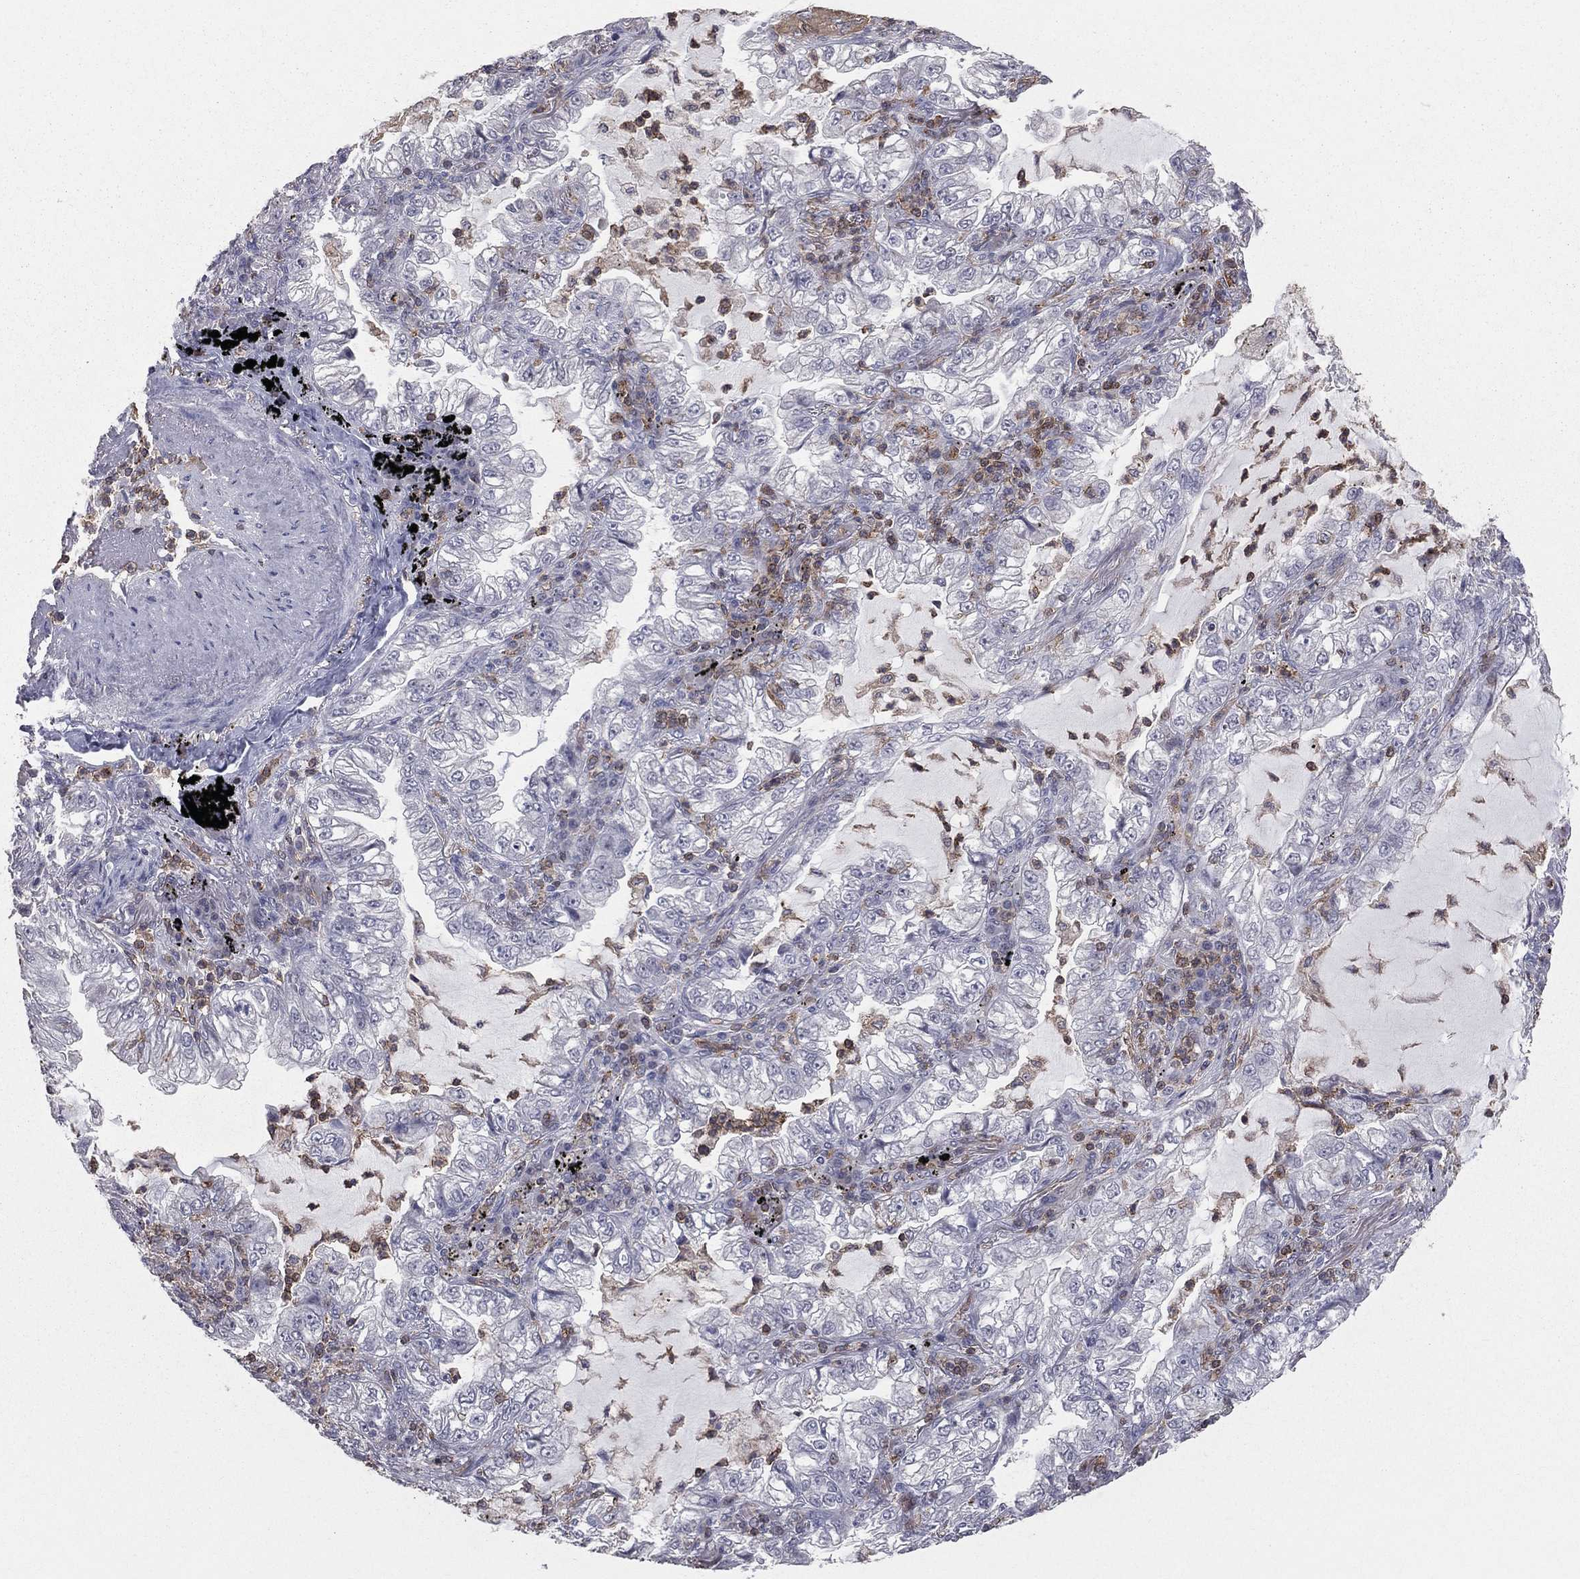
{"staining": {"intensity": "negative", "quantity": "none", "location": "none"}, "tissue": "lung cancer", "cell_type": "Tumor cells", "image_type": "cancer", "snomed": [{"axis": "morphology", "description": "Adenocarcinoma, NOS"}, {"axis": "topography", "description": "Lung"}], "caption": "Human adenocarcinoma (lung) stained for a protein using IHC shows no positivity in tumor cells.", "gene": "PSTPIP1", "patient": {"sex": "female", "age": 73}}